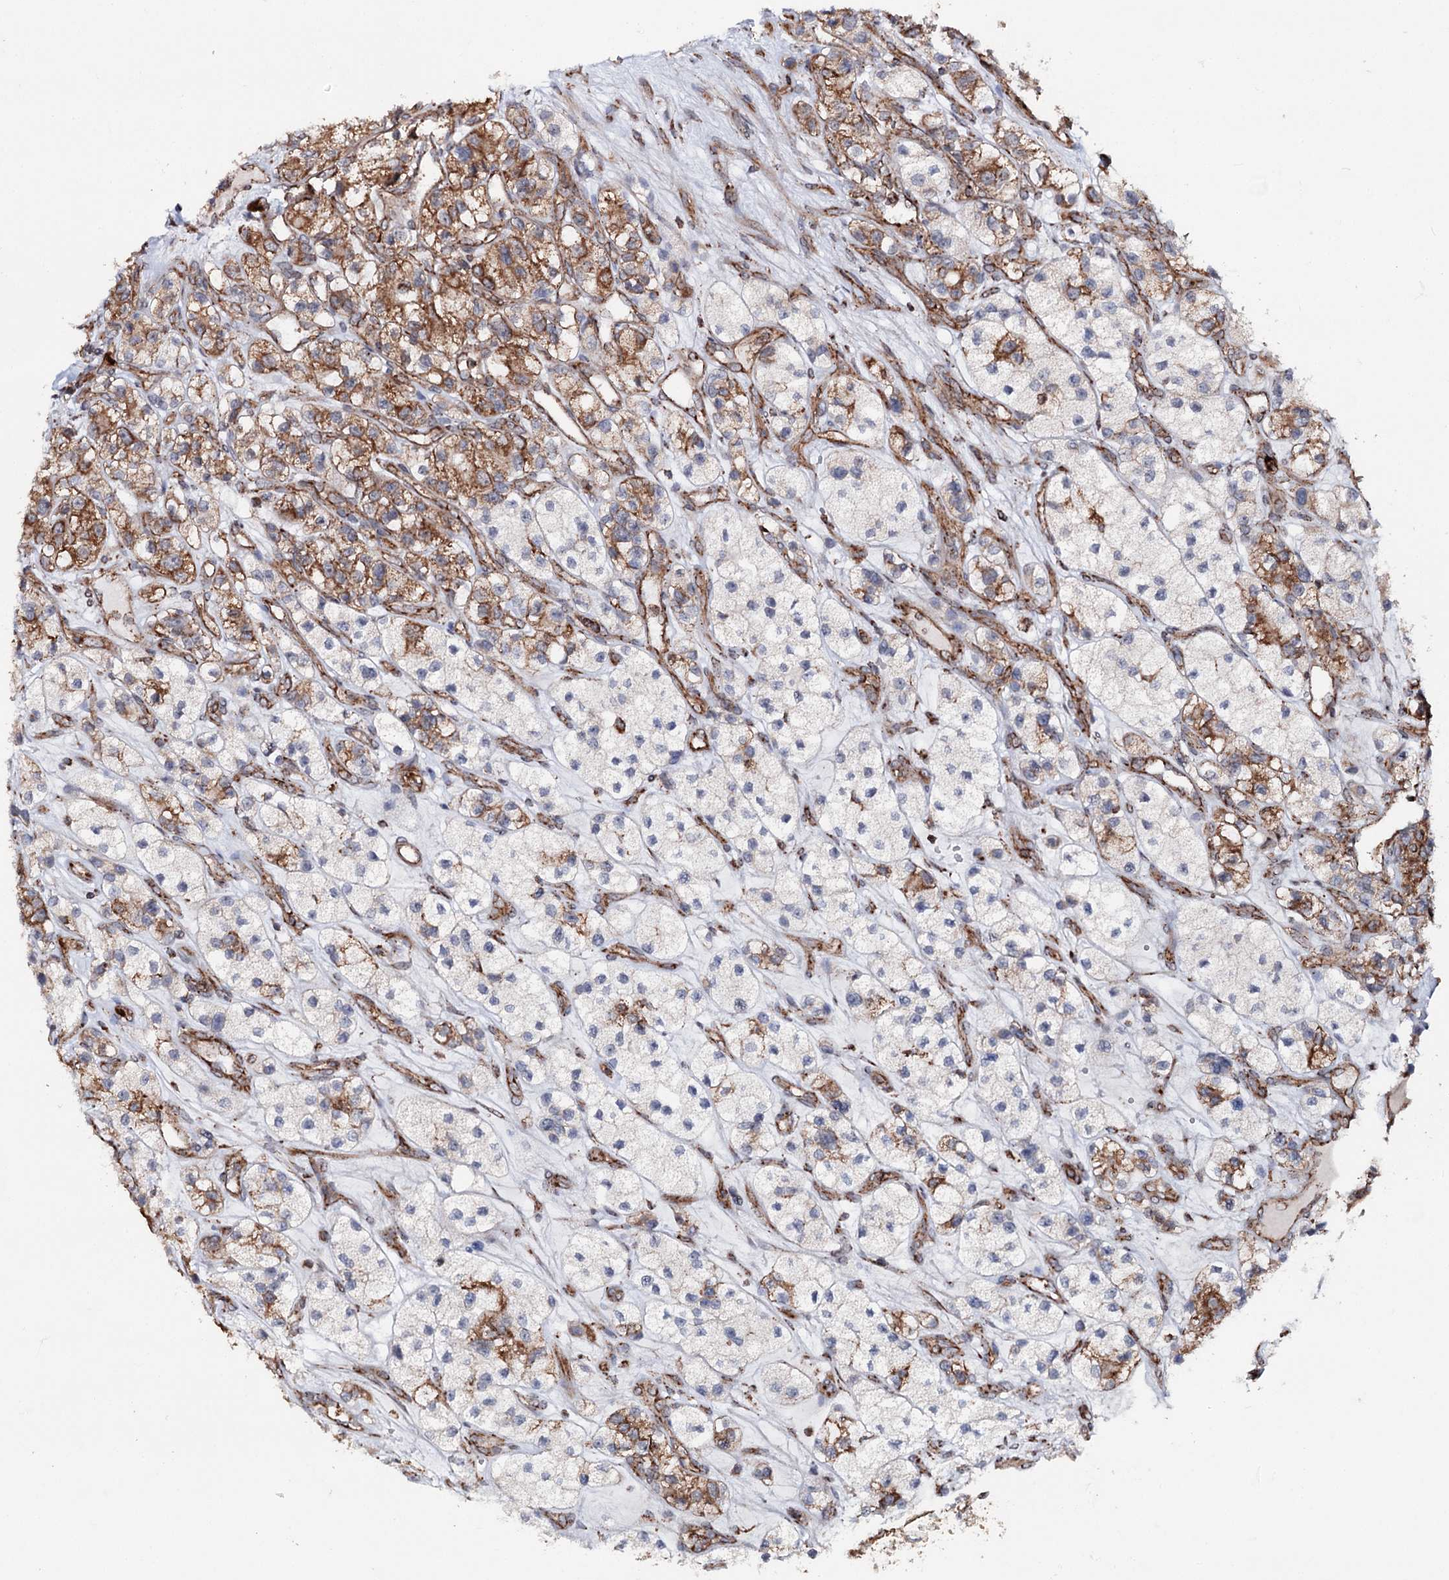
{"staining": {"intensity": "moderate", "quantity": ">75%", "location": "cytoplasmic/membranous"}, "tissue": "renal cancer", "cell_type": "Tumor cells", "image_type": "cancer", "snomed": [{"axis": "morphology", "description": "Adenocarcinoma, NOS"}, {"axis": "topography", "description": "Kidney"}], "caption": "Human renal adenocarcinoma stained with a brown dye exhibits moderate cytoplasmic/membranous positive positivity in approximately >75% of tumor cells.", "gene": "FGFR1OP2", "patient": {"sex": "female", "age": 57}}